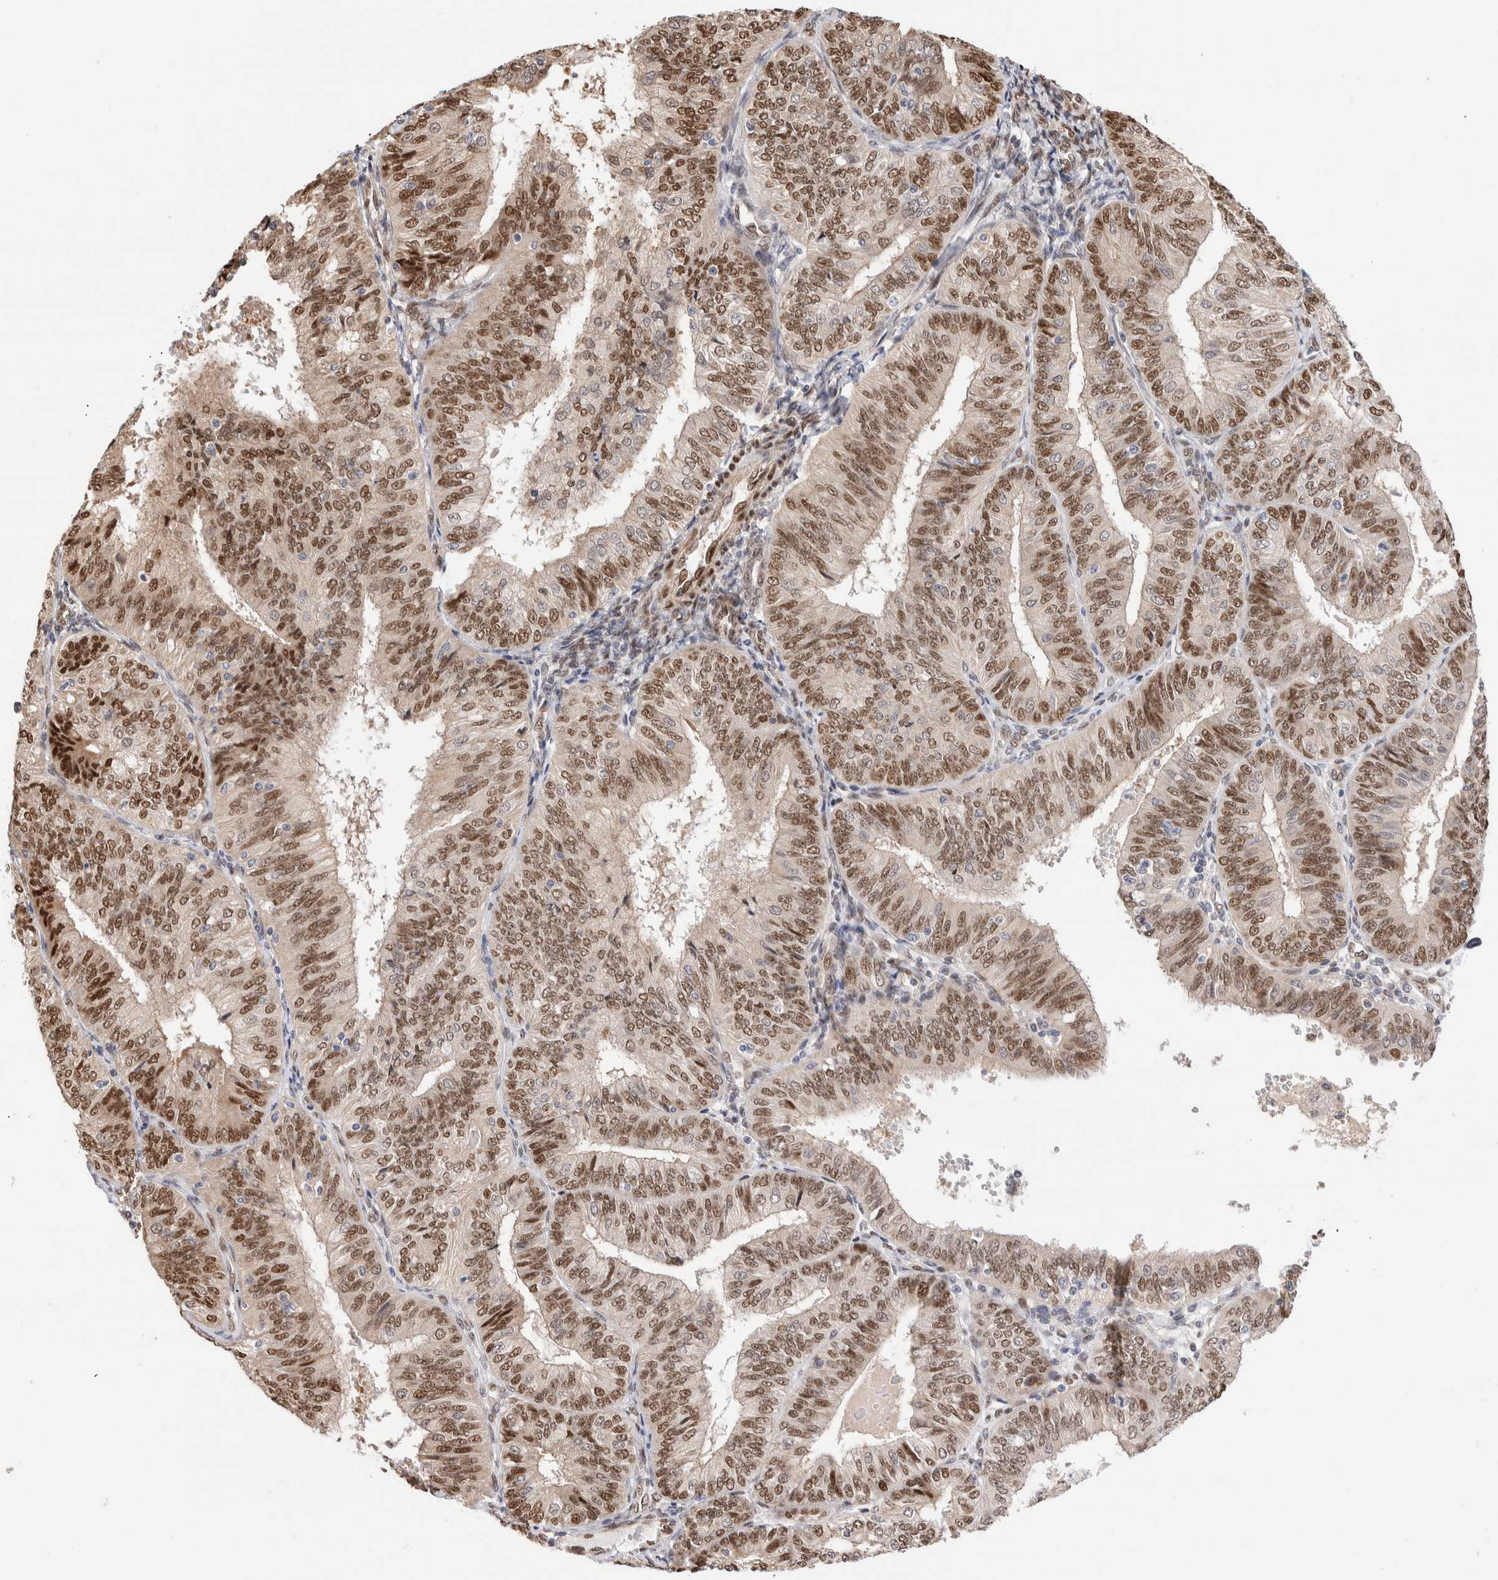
{"staining": {"intensity": "moderate", "quantity": ">75%", "location": "nuclear"}, "tissue": "endometrial cancer", "cell_type": "Tumor cells", "image_type": "cancer", "snomed": [{"axis": "morphology", "description": "Adenocarcinoma, NOS"}, {"axis": "topography", "description": "Endometrium"}], "caption": "This is an image of IHC staining of endometrial cancer (adenocarcinoma), which shows moderate expression in the nuclear of tumor cells.", "gene": "NSMAF", "patient": {"sex": "female", "age": 58}}